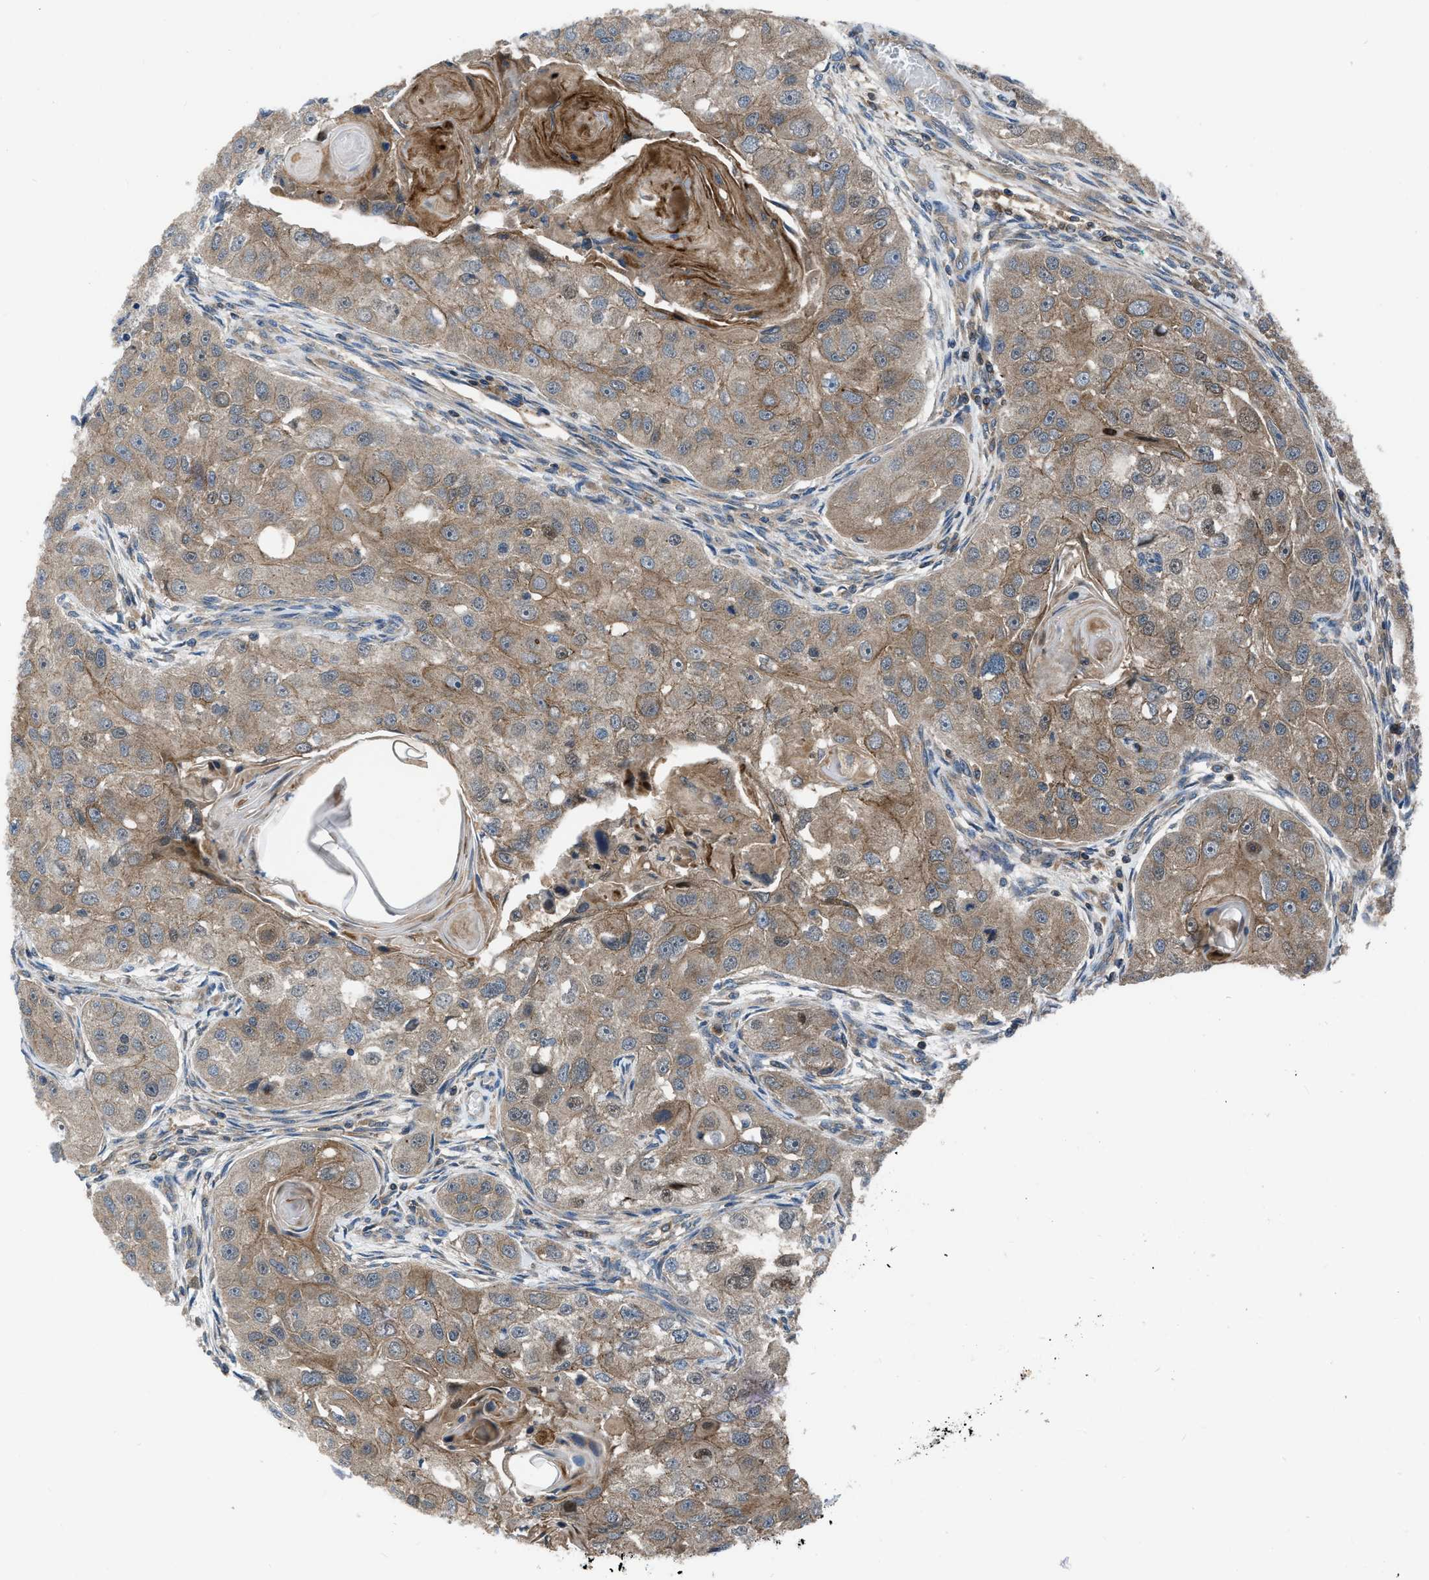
{"staining": {"intensity": "weak", "quantity": ">75%", "location": "cytoplasmic/membranous"}, "tissue": "head and neck cancer", "cell_type": "Tumor cells", "image_type": "cancer", "snomed": [{"axis": "morphology", "description": "Normal tissue, NOS"}, {"axis": "morphology", "description": "Squamous cell carcinoma, NOS"}, {"axis": "topography", "description": "Skeletal muscle"}, {"axis": "topography", "description": "Head-Neck"}], "caption": "Immunohistochemistry (DAB) staining of human head and neck cancer shows weak cytoplasmic/membranous protein staining in approximately >75% of tumor cells.", "gene": "USP25", "patient": {"sex": "male", "age": 51}}